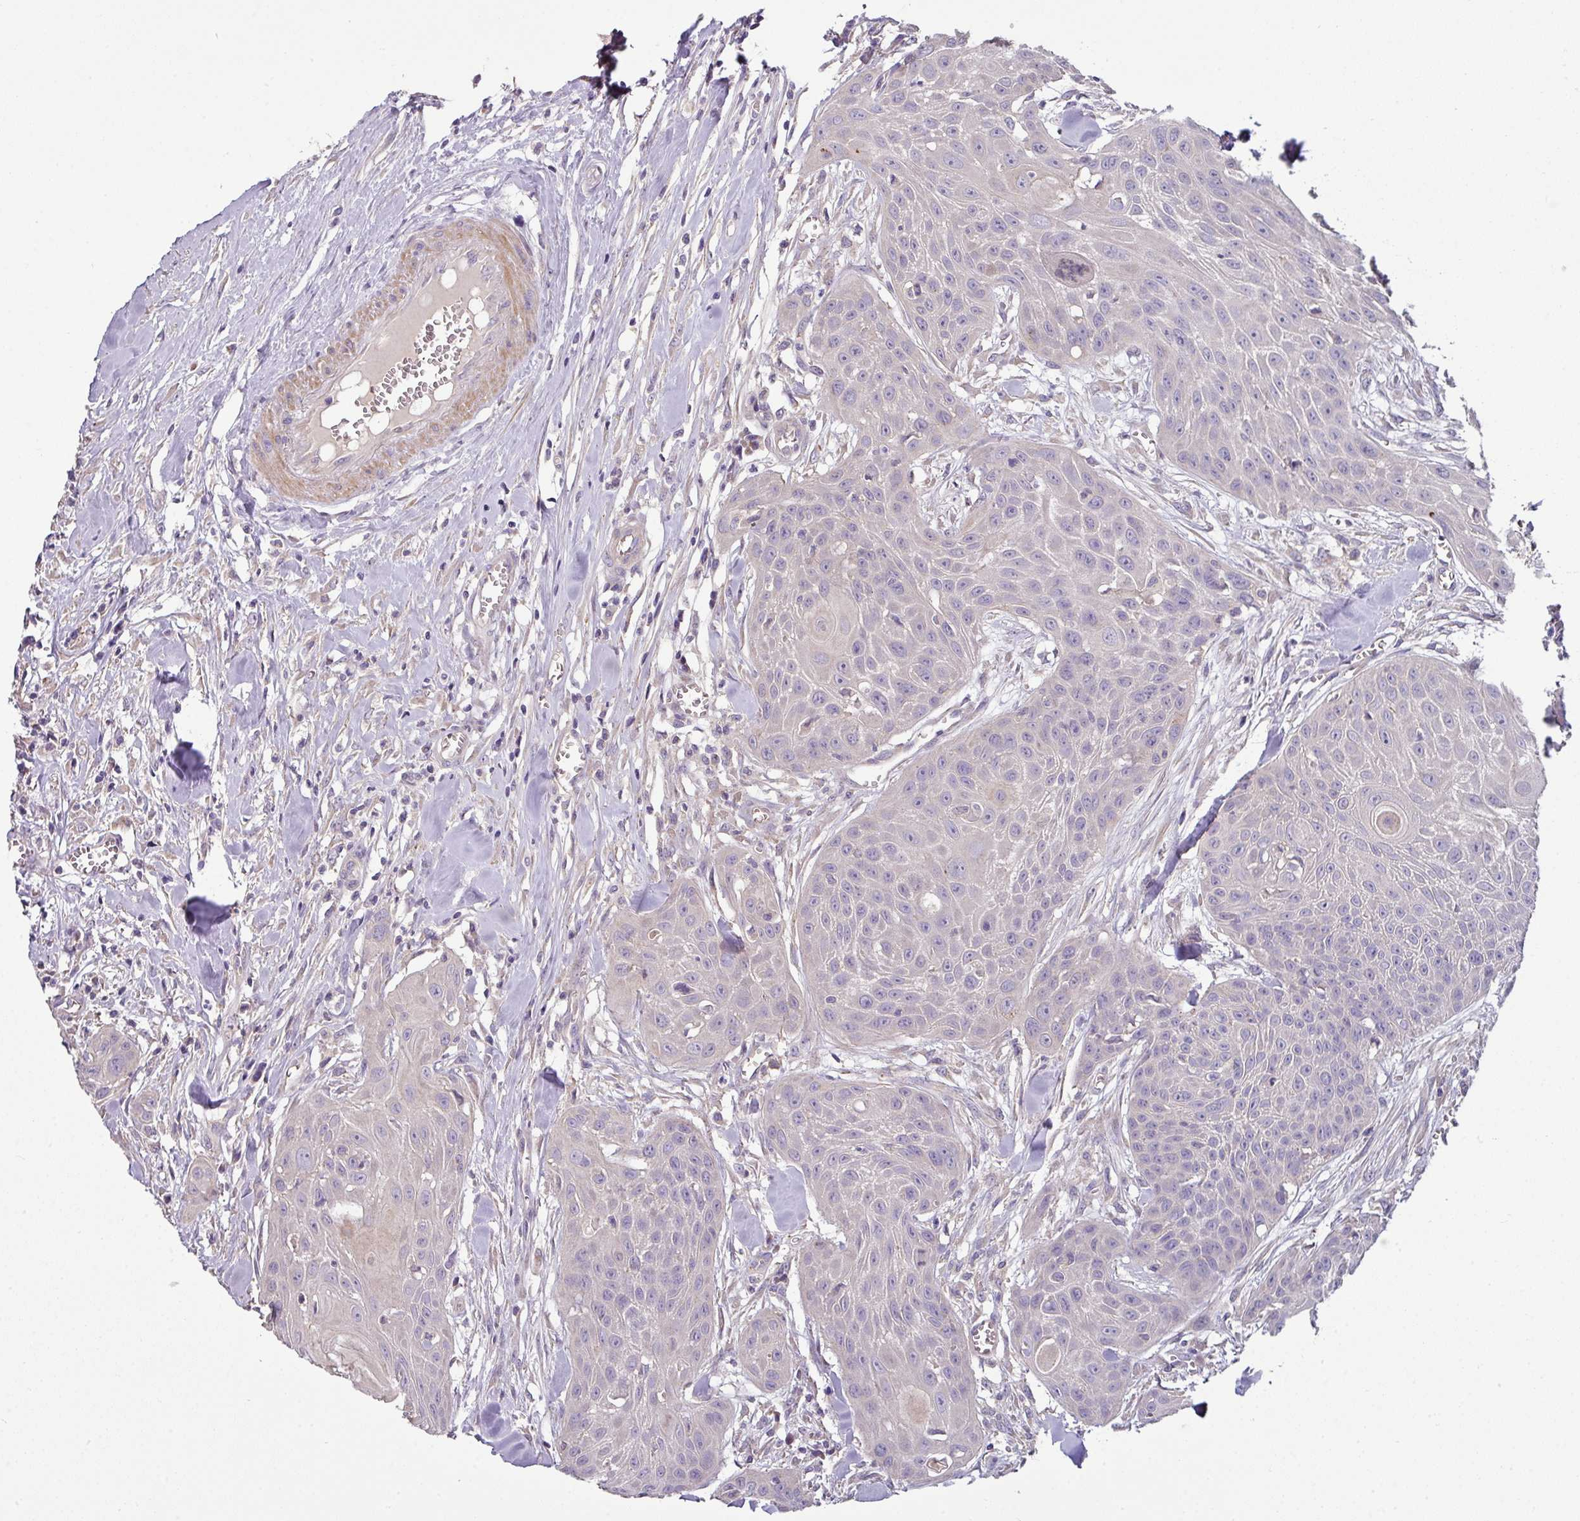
{"staining": {"intensity": "negative", "quantity": "none", "location": "none"}, "tissue": "head and neck cancer", "cell_type": "Tumor cells", "image_type": "cancer", "snomed": [{"axis": "morphology", "description": "Squamous cell carcinoma, NOS"}, {"axis": "topography", "description": "Lymph node"}, {"axis": "topography", "description": "Salivary gland"}, {"axis": "topography", "description": "Head-Neck"}], "caption": "IHC image of squamous cell carcinoma (head and neck) stained for a protein (brown), which exhibits no positivity in tumor cells. (Stains: DAB immunohistochemistry (IHC) with hematoxylin counter stain, Microscopy: brightfield microscopy at high magnification).", "gene": "LRRC9", "patient": {"sex": "female", "age": 74}}